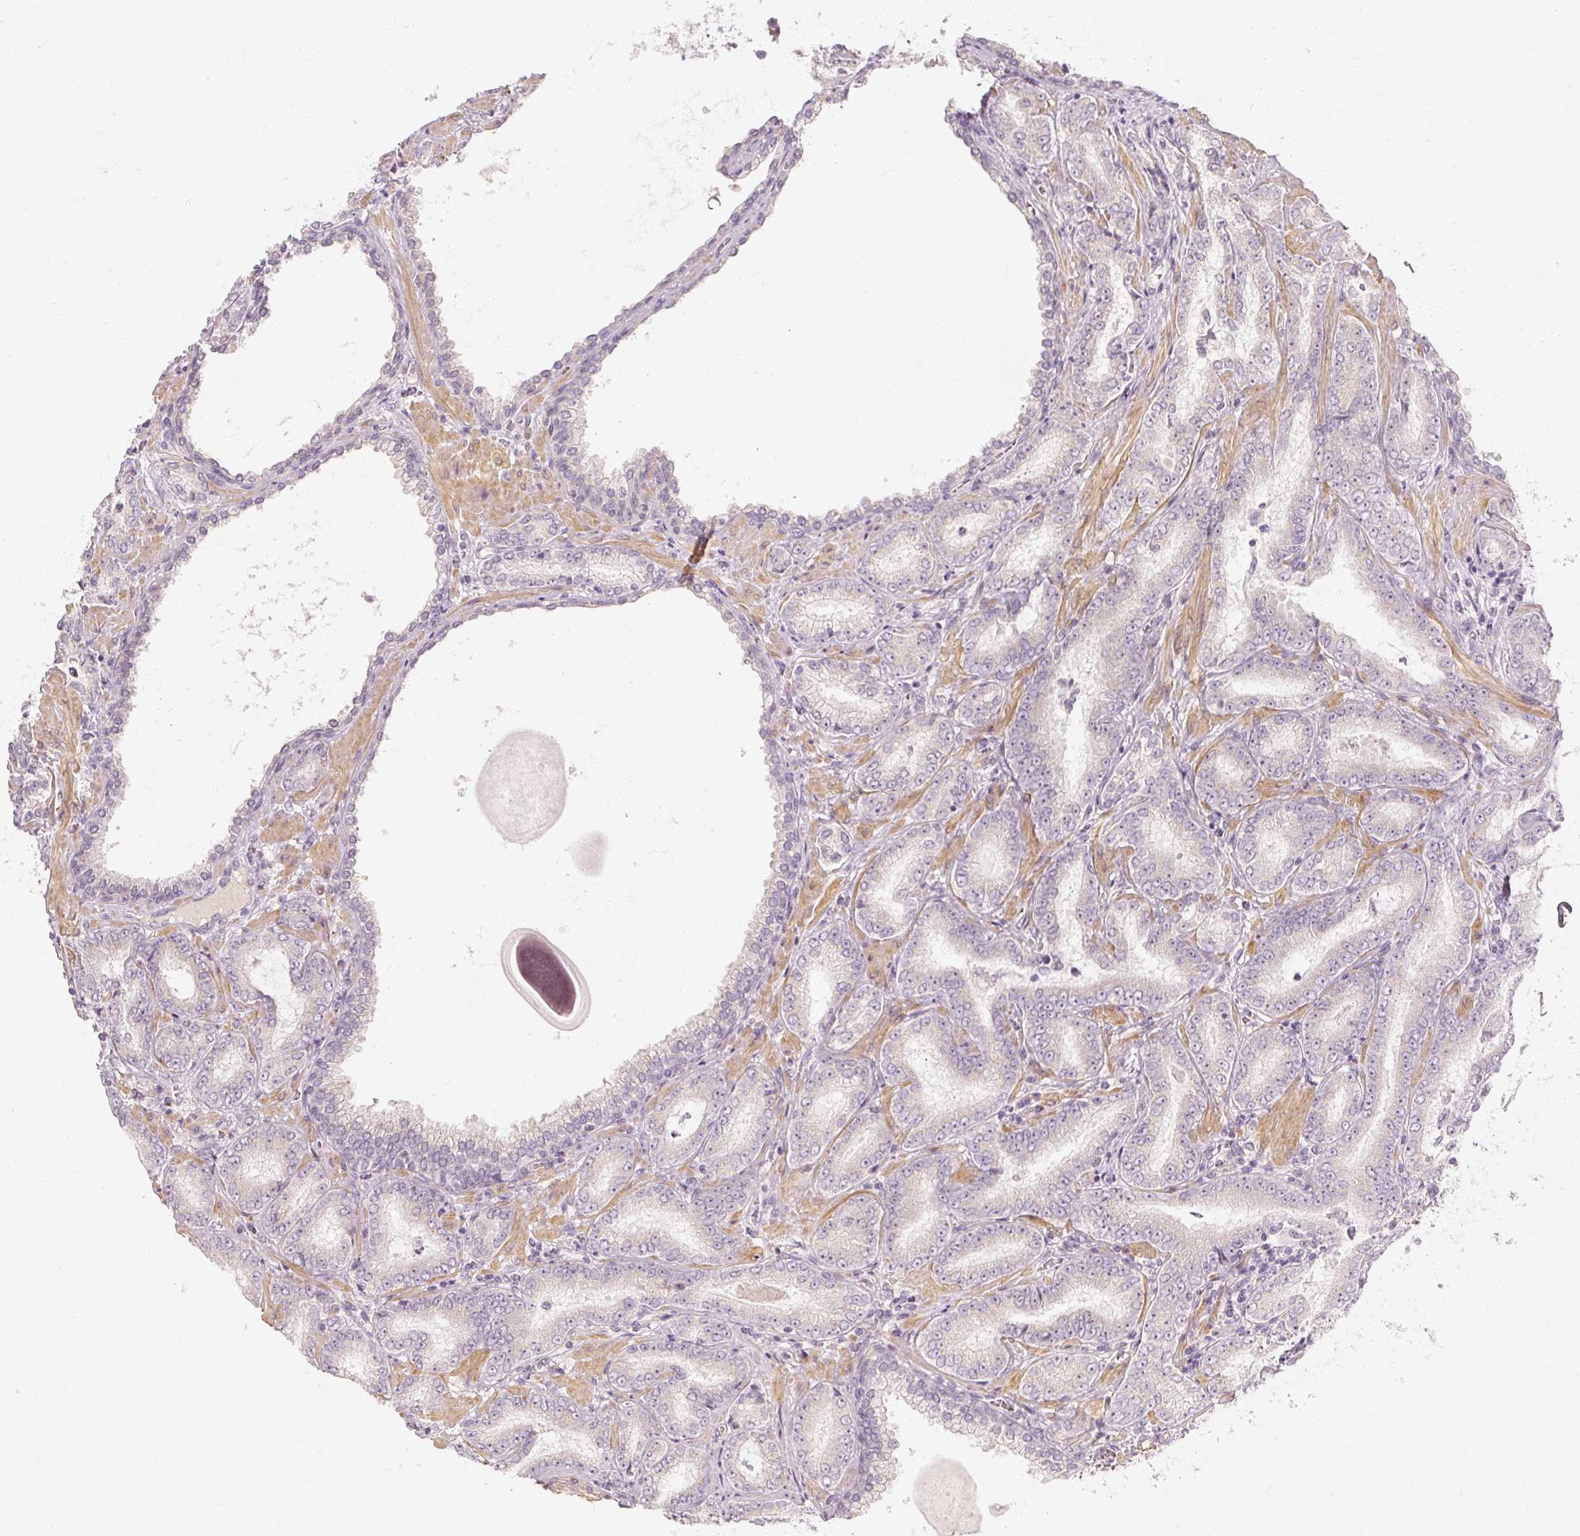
{"staining": {"intensity": "negative", "quantity": "none", "location": "none"}, "tissue": "prostate cancer", "cell_type": "Tumor cells", "image_type": "cancer", "snomed": [{"axis": "morphology", "description": "Adenocarcinoma, High grade"}, {"axis": "topography", "description": "Prostate"}], "caption": "Tumor cells show no significant positivity in prostate high-grade adenocarcinoma.", "gene": "CAPN3", "patient": {"sex": "male", "age": 72}}